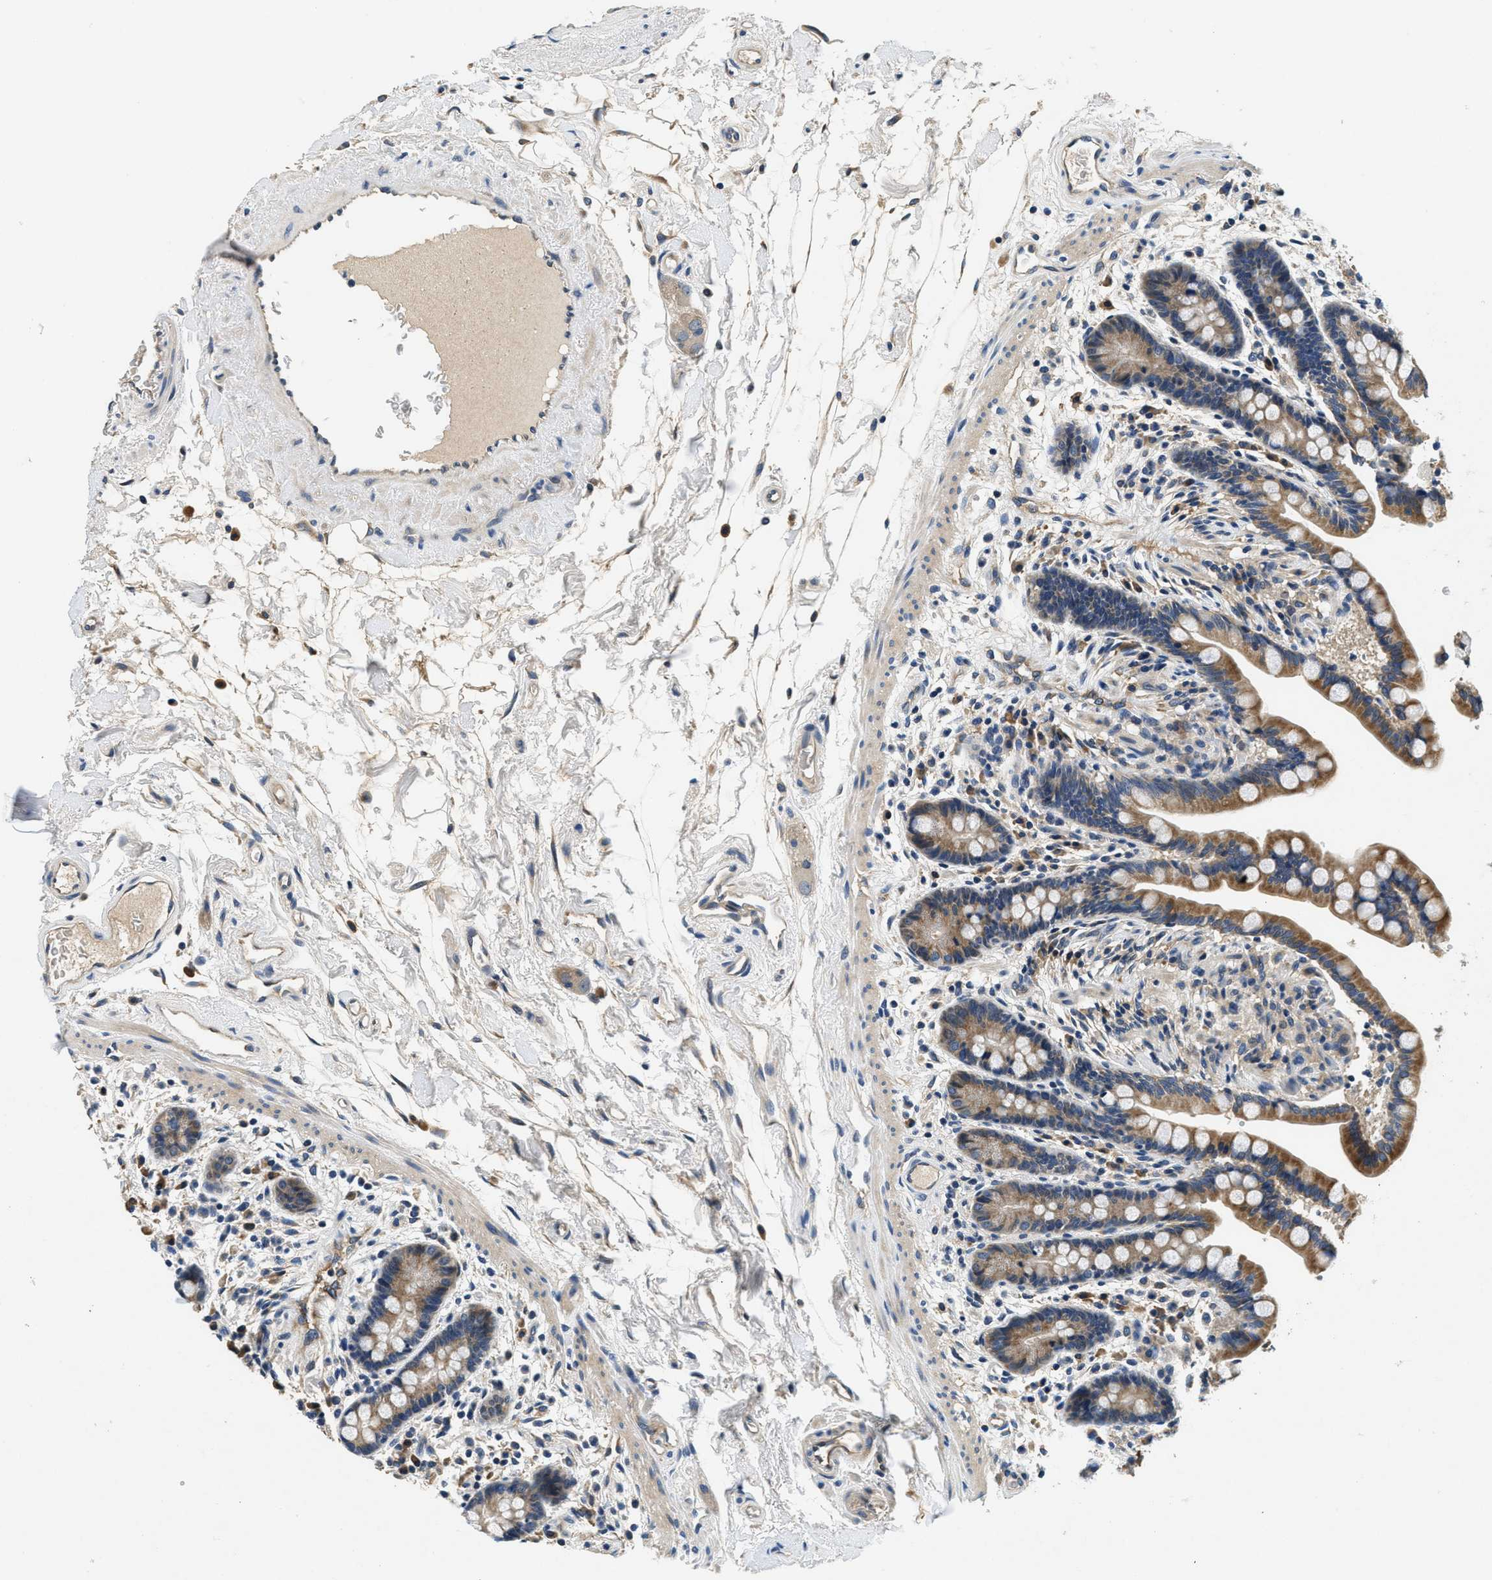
{"staining": {"intensity": "weak", "quantity": "25%-75%", "location": "cytoplasmic/membranous"}, "tissue": "colon", "cell_type": "Endothelial cells", "image_type": "normal", "snomed": [{"axis": "morphology", "description": "Normal tissue, NOS"}, {"axis": "topography", "description": "Colon"}], "caption": "A brown stain labels weak cytoplasmic/membranous staining of a protein in endothelial cells of benign colon.", "gene": "ALDH3A2", "patient": {"sex": "male", "age": 73}}